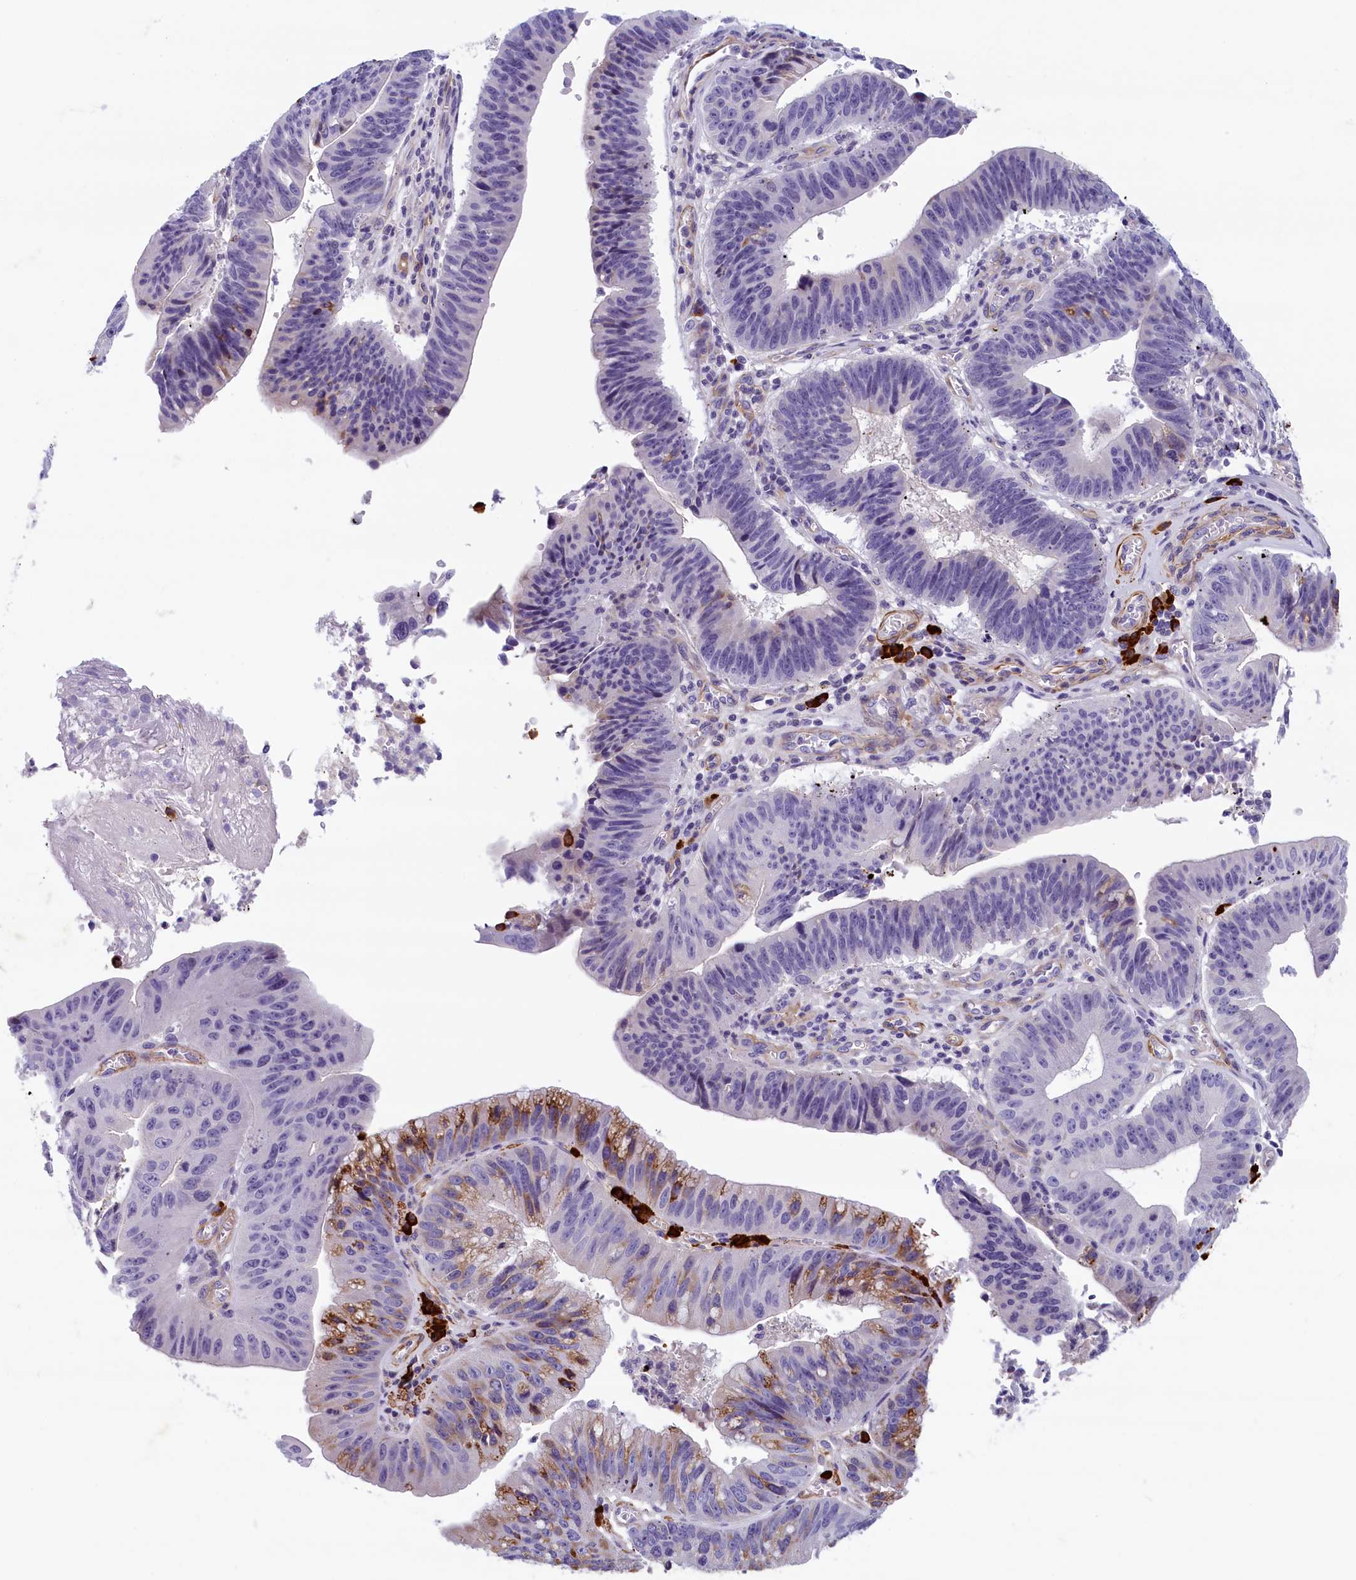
{"staining": {"intensity": "moderate", "quantity": "<25%", "location": "cytoplasmic/membranous"}, "tissue": "stomach cancer", "cell_type": "Tumor cells", "image_type": "cancer", "snomed": [{"axis": "morphology", "description": "Adenocarcinoma, NOS"}, {"axis": "topography", "description": "Stomach"}], "caption": "This image displays immunohistochemistry staining of stomach cancer, with low moderate cytoplasmic/membranous staining in about <25% of tumor cells.", "gene": "BCL2L13", "patient": {"sex": "male", "age": 59}}